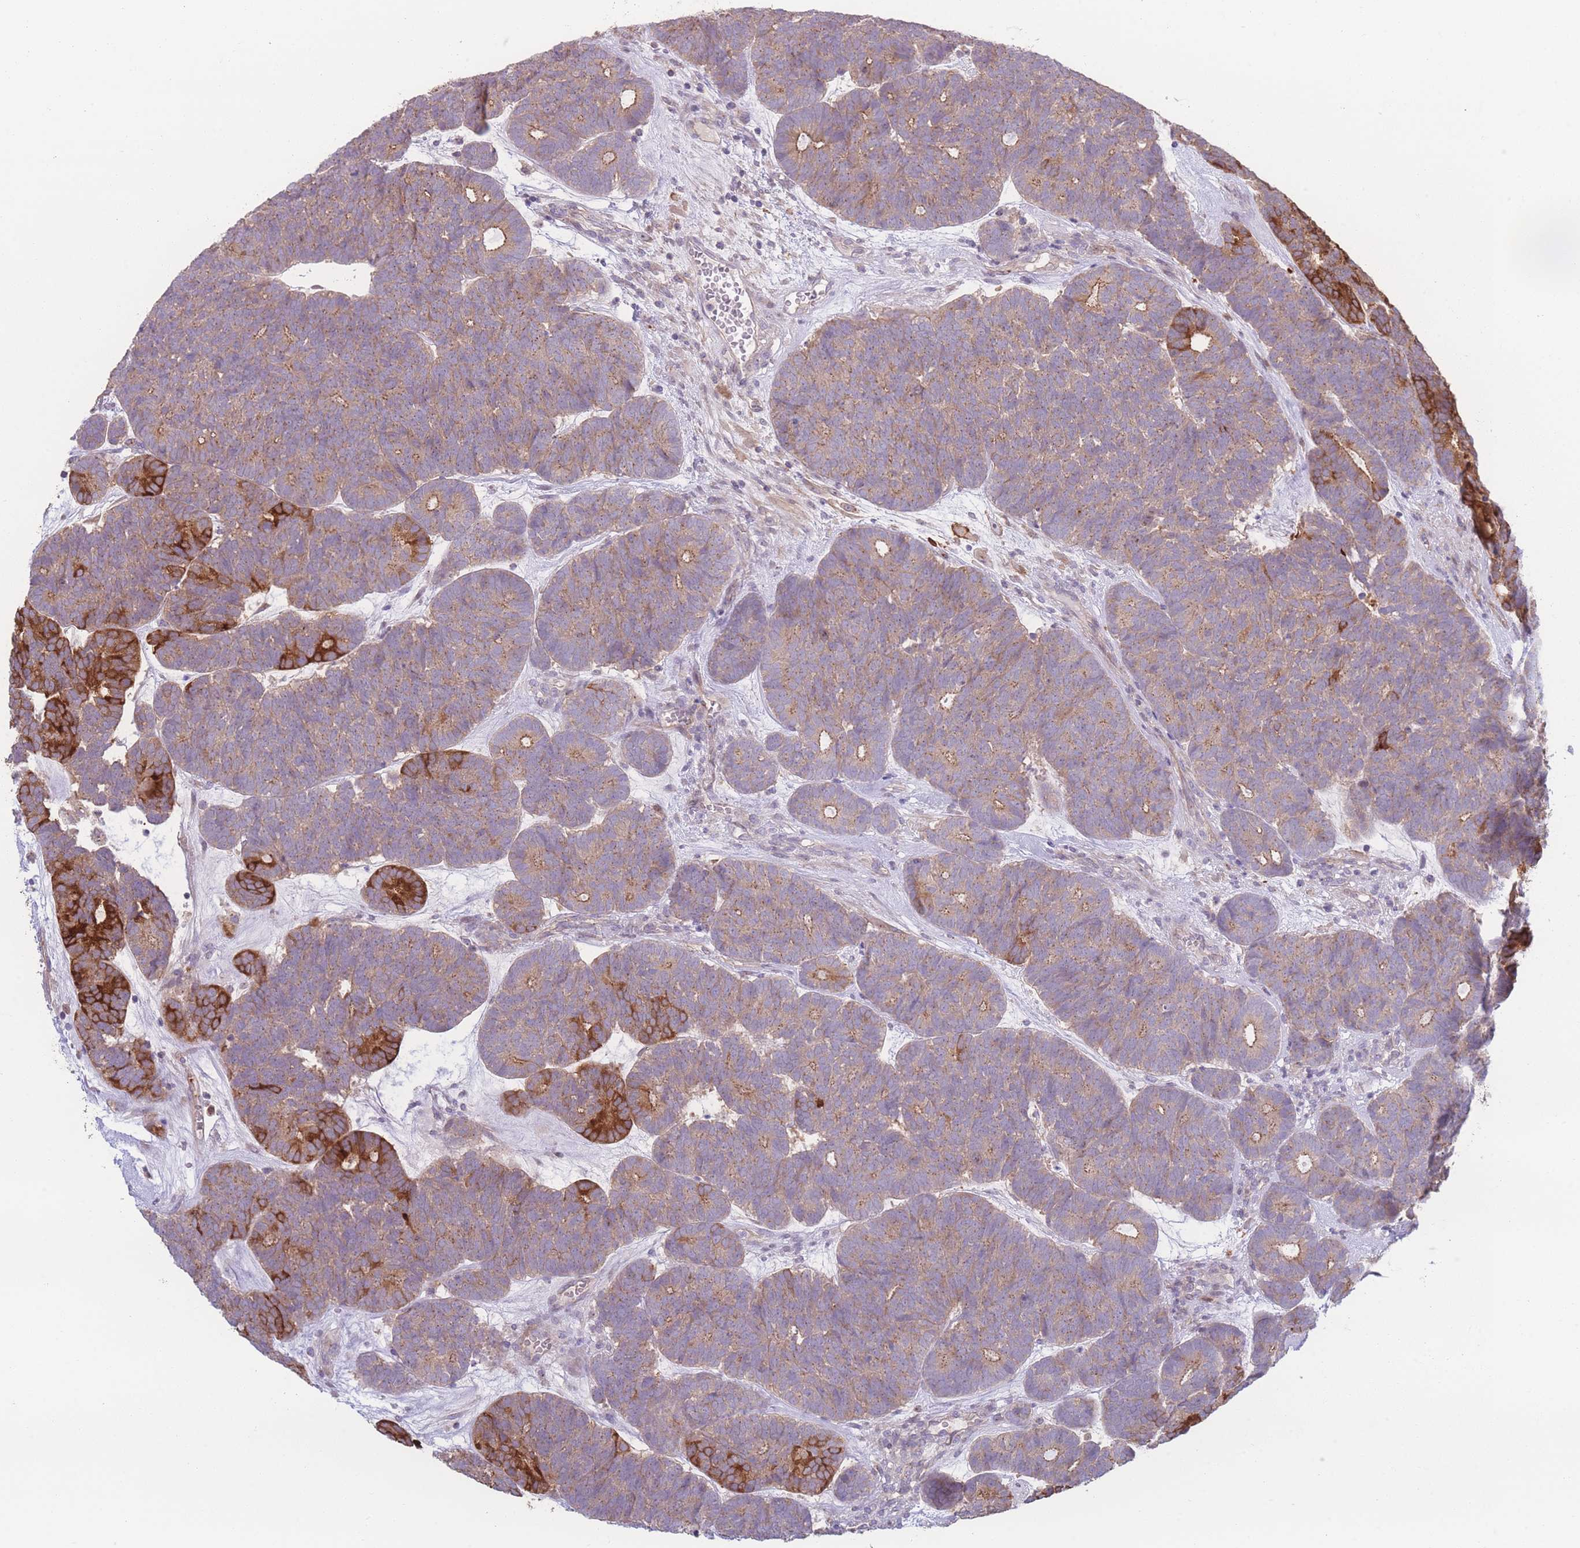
{"staining": {"intensity": "strong", "quantity": "<25%", "location": "cytoplasmic/membranous"}, "tissue": "head and neck cancer", "cell_type": "Tumor cells", "image_type": "cancer", "snomed": [{"axis": "morphology", "description": "Adenocarcinoma, NOS"}, {"axis": "topography", "description": "Head-Neck"}], "caption": "Adenocarcinoma (head and neck) stained with a protein marker demonstrates strong staining in tumor cells.", "gene": "STEAP3", "patient": {"sex": "female", "age": 81}}